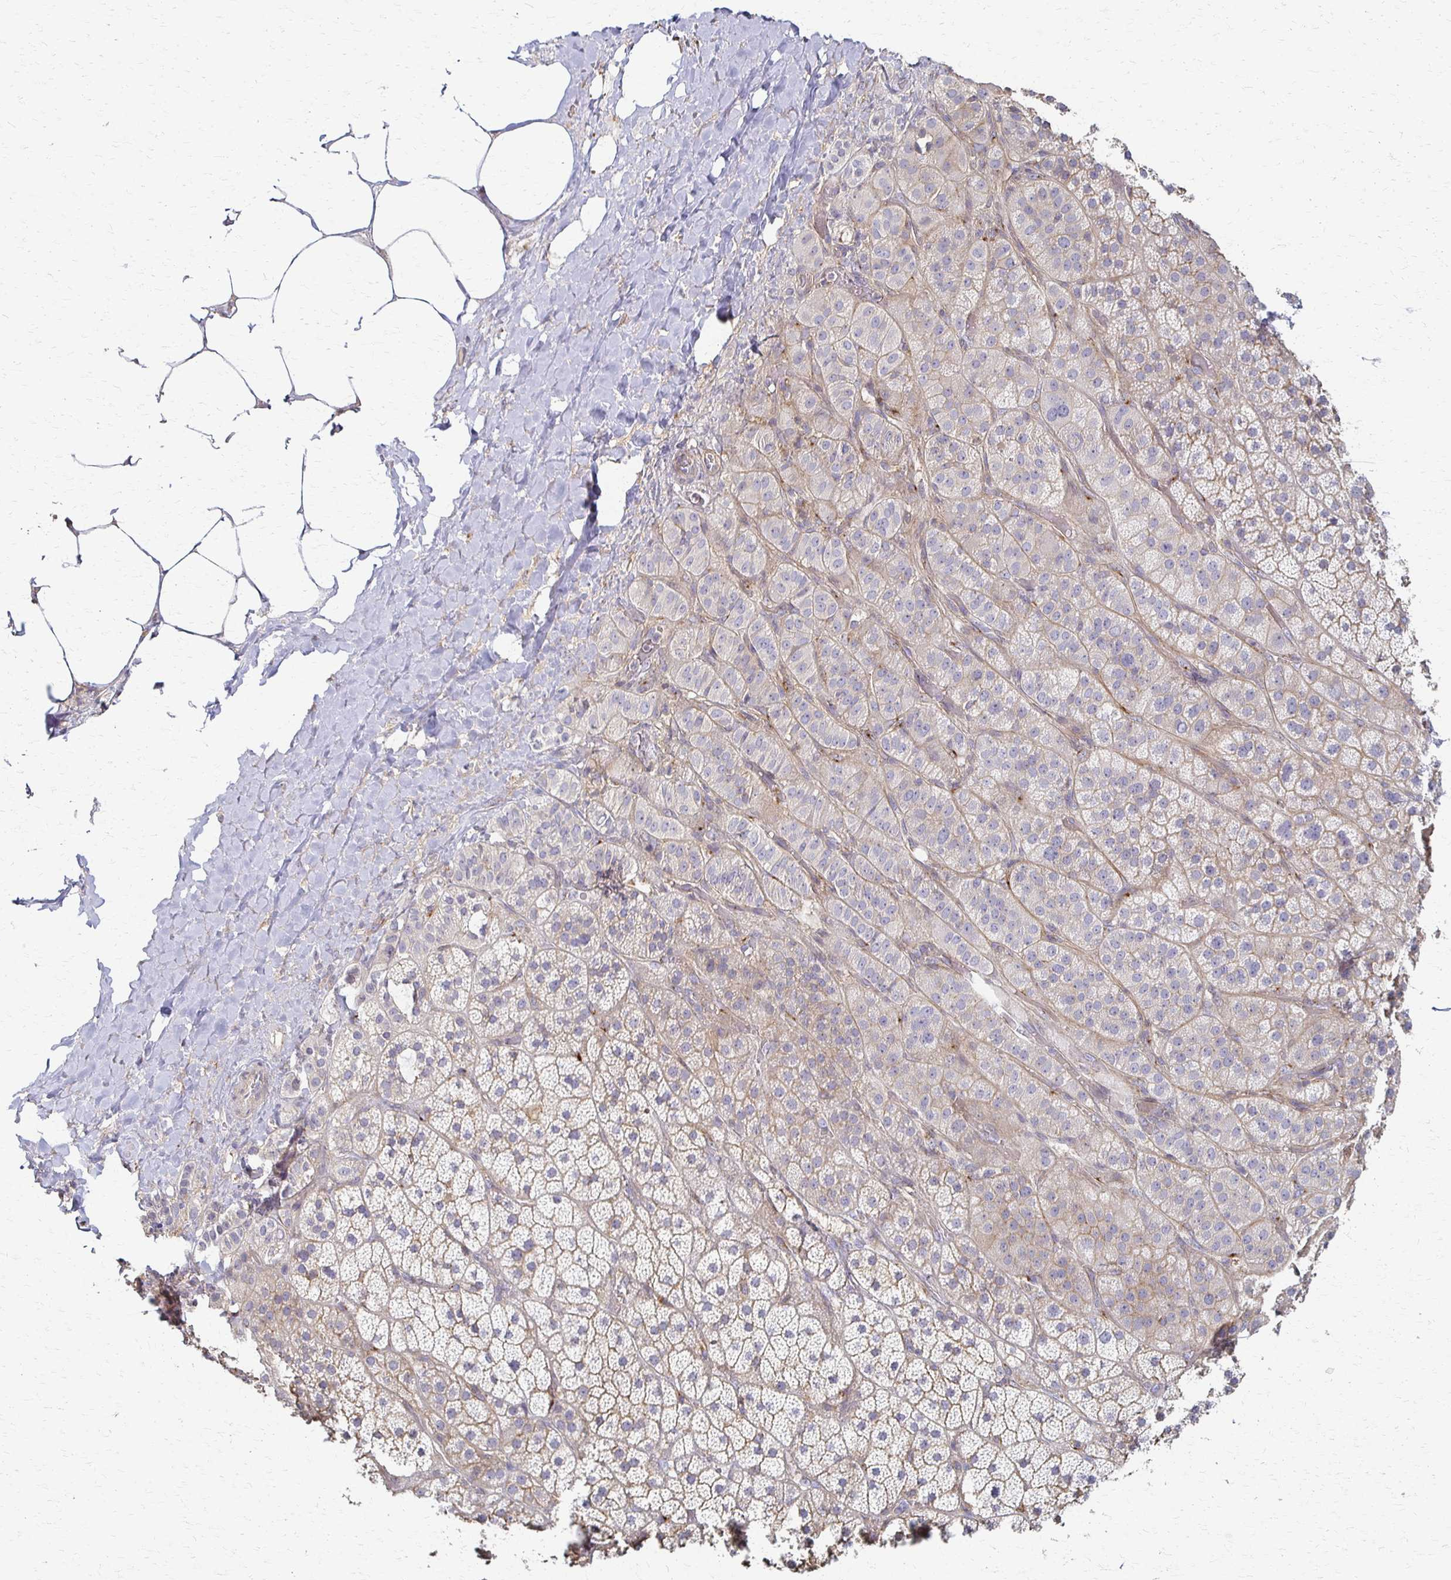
{"staining": {"intensity": "weak", "quantity": "<25%", "location": "cytoplasmic/membranous"}, "tissue": "adrenal gland", "cell_type": "Glandular cells", "image_type": "normal", "snomed": [{"axis": "morphology", "description": "Normal tissue, NOS"}, {"axis": "topography", "description": "Adrenal gland"}], "caption": "An immunohistochemistry histopathology image of normal adrenal gland is shown. There is no staining in glandular cells of adrenal gland.", "gene": "C1QTNF7", "patient": {"sex": "male", "age": 57}}